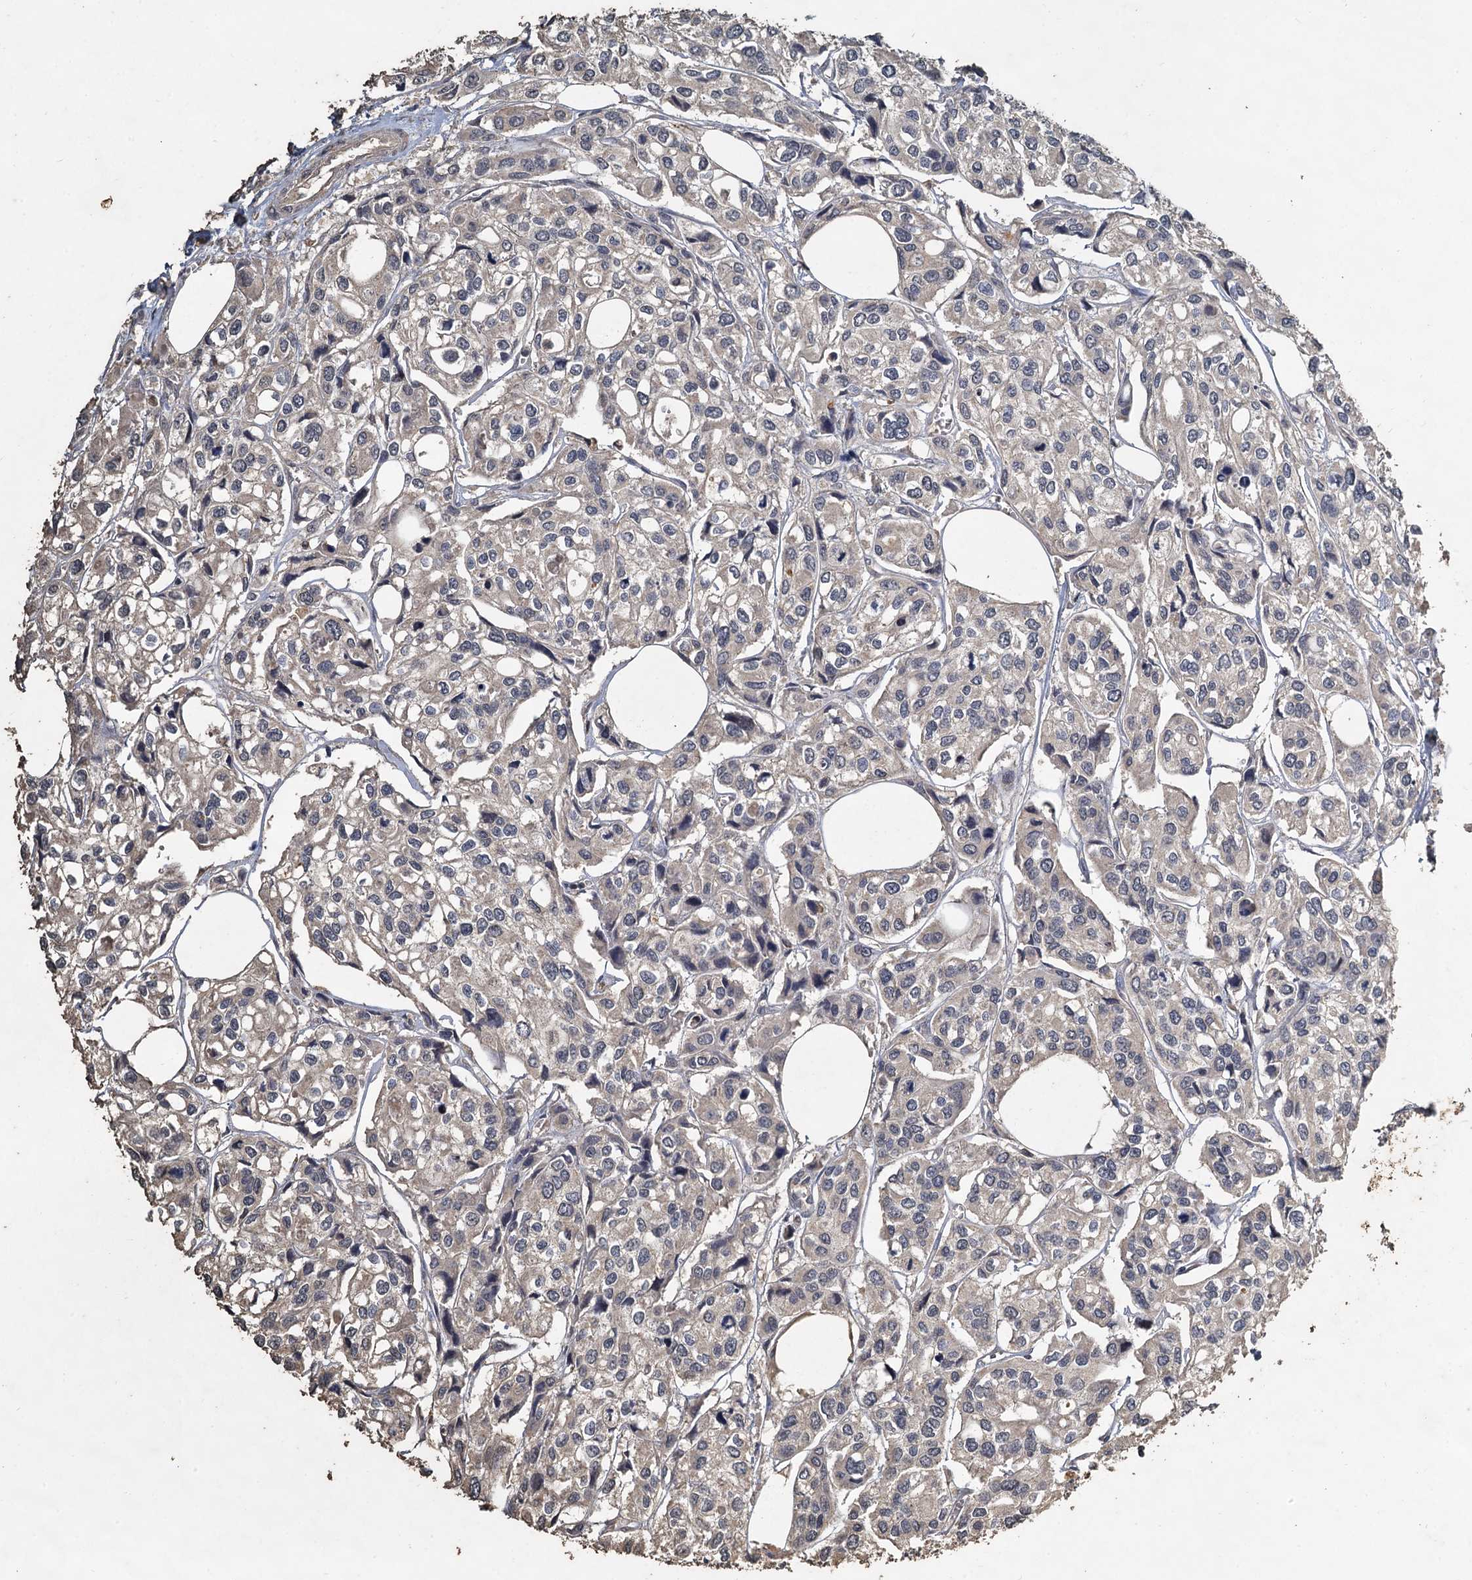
{"staining": {"intensity": "weak", "quantity": "<25%", "location": "cytoplasmic/membranous"}, "tissue": "urothelial cancer", "cell_type": "Tumor cells", "image_type": "cancer", "snomed": [{"axis": "morphology", "description": "Urothelial carcinoma, High grade"}, {"axis": "topography", "description": "Urinary bladder"}], "caption": "Tumor cells show no significant protein expression in high-grade urothelial carcinoma.", "gene": "CCDC61", "patient": {"sex": "male", "age": 67}}